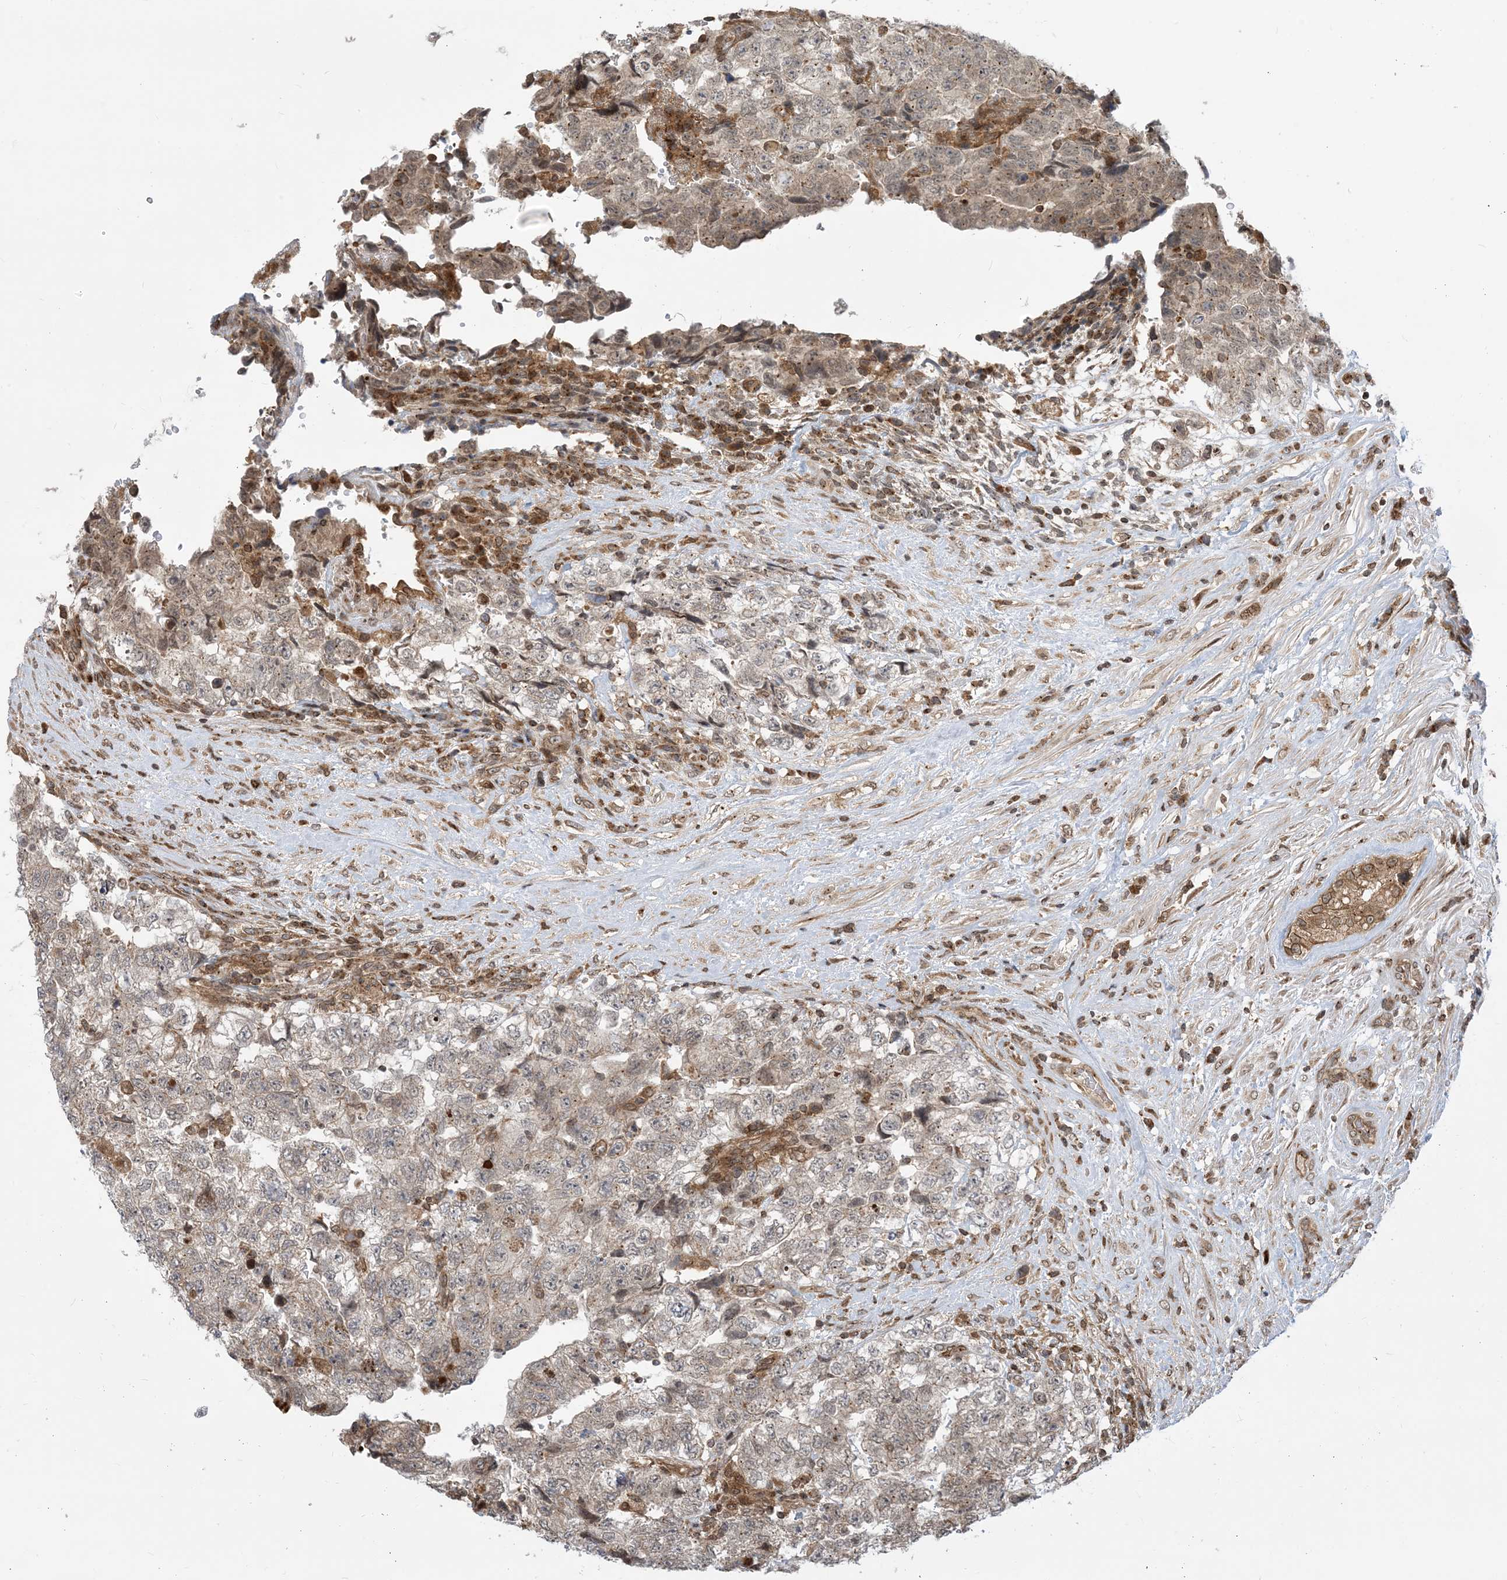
{"staining": {"intensity": "weak", "quantity": "25%-75%", "location": "cytoplasmic/membranous"}, "tissue": "testis cancer", "cell_type": "Tumor cells", "image_type": "cancer", "snomed": [{"axis": "morphology", "description": "Carcinoma, Embryonal, NOS"}, {"axis": "topography", "description": "Testis"}], "caption": "Human testis embryonal carcinoma stained with a protein marker displays weak staining in tumor cells.", "gene": "CASP4", "patient": {"sex": "male", "age": 36}}